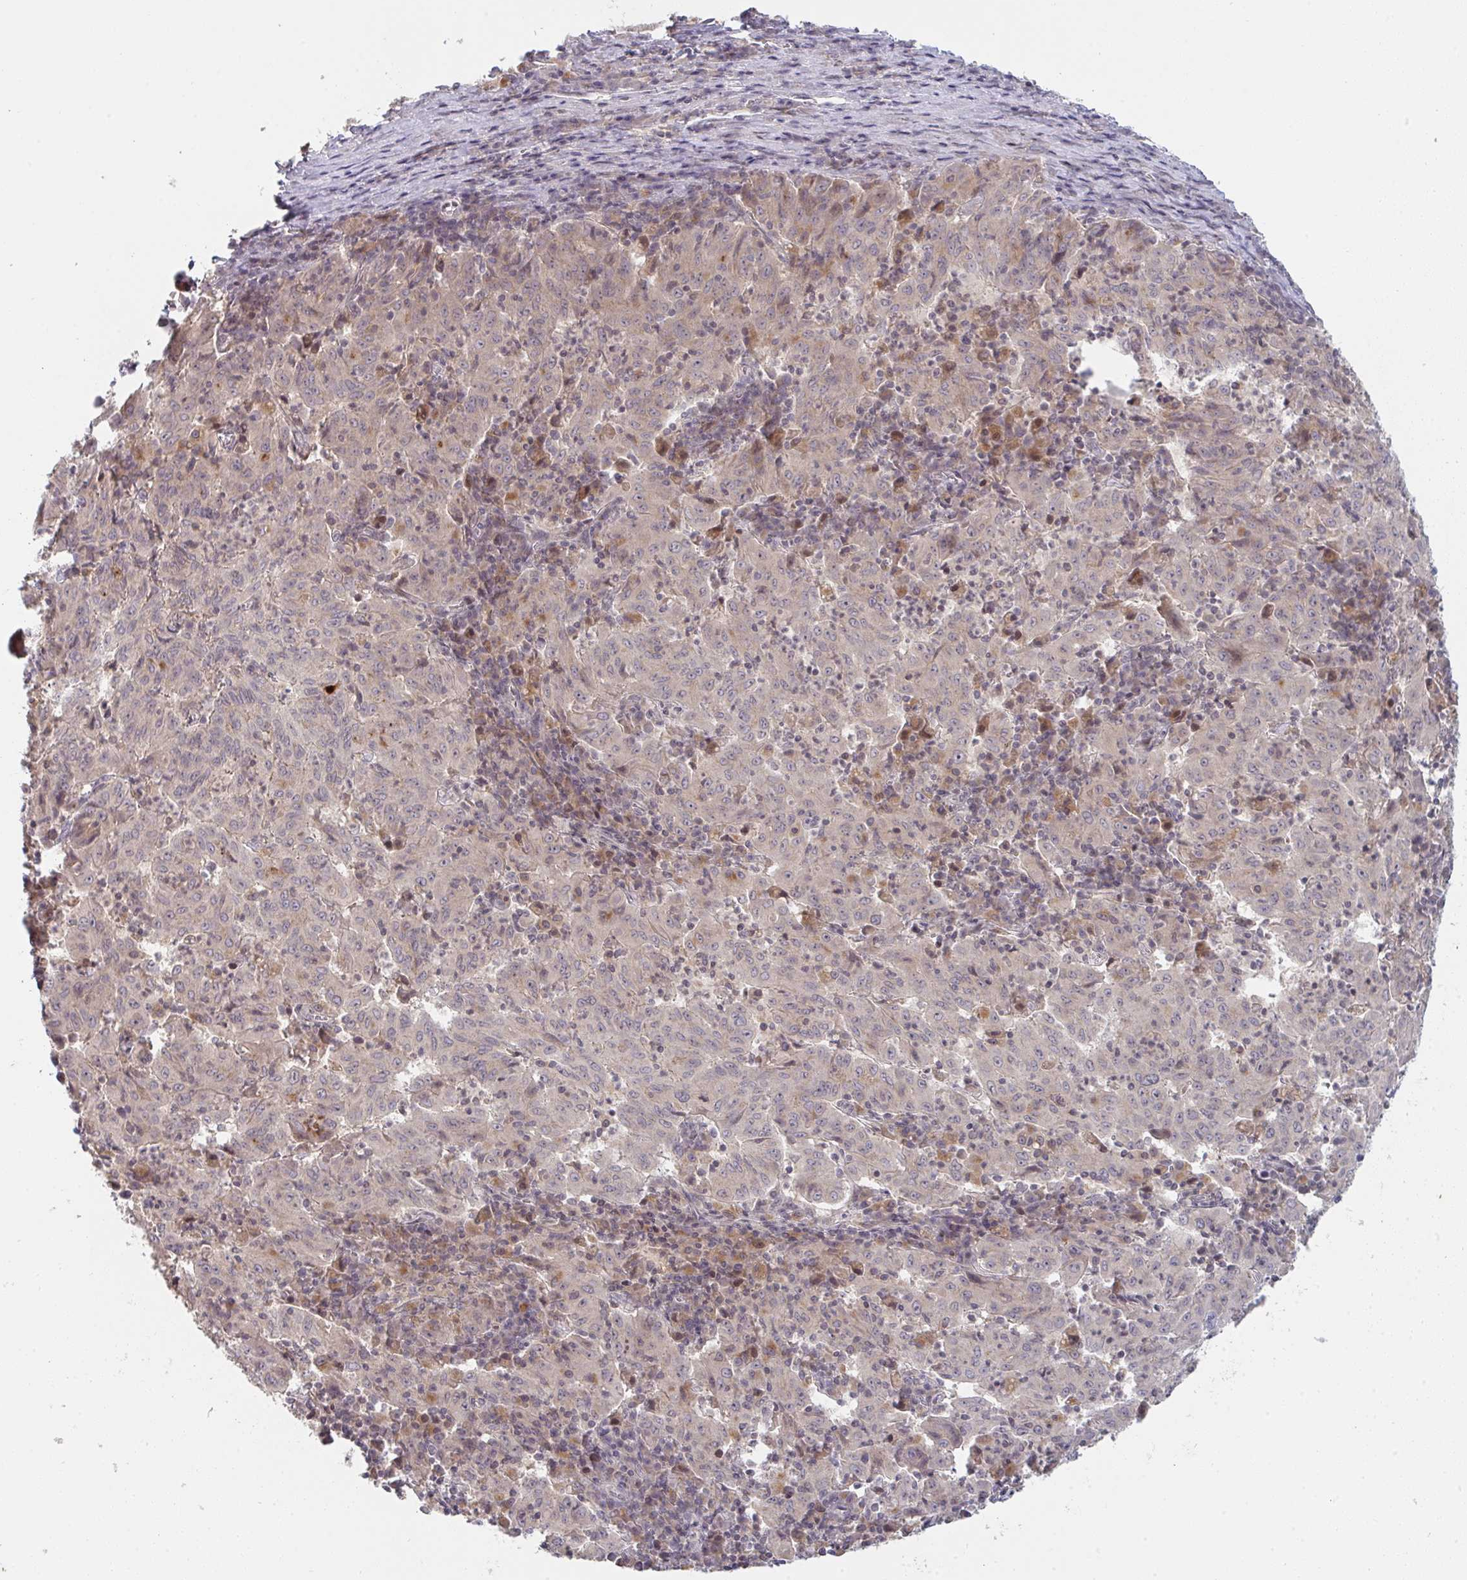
{"staining": {"intensity": "weak", "quantity": "<25%", "location": "cytoplasmic/membranous"}, "tissue": "pancreatic cancer", "cell_type": "Tumor cells", "image_type": "cancer", "snomed": [{"axis": "morphology", "description": "Adenocarcinoma, NOS"}, {"axis": "topography", "description": "Pancreas"}], "caption": "An immunohistochemistry (IHC) image of adenocarcinoma (pancreatic) is shown. There is no staining in tumor cells of adenocarcinoma (pancreatic).", "gene": "DCST1", "patient": {"sex": "male", "age": 63}}